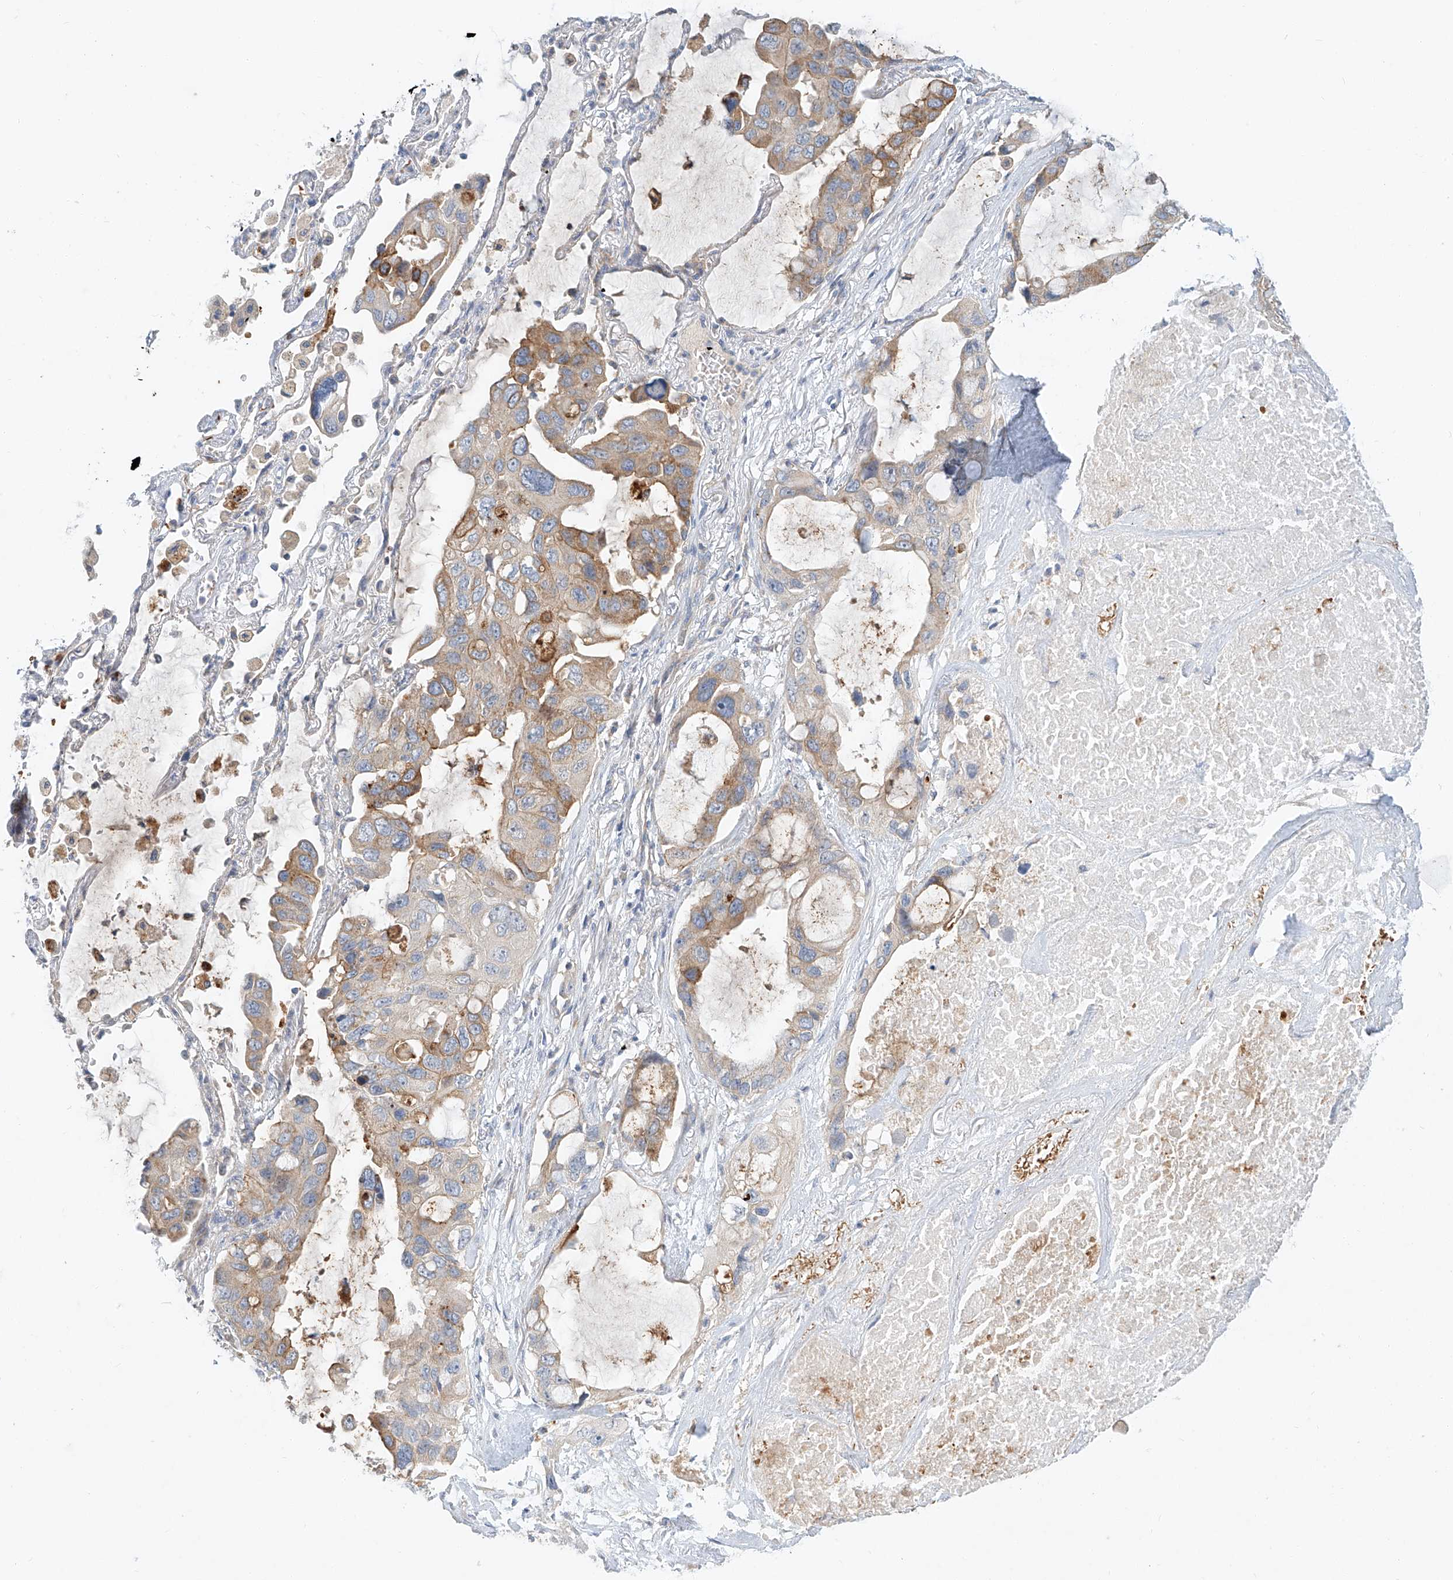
{"staining": {"intensity": "moderate", "quantity": ">75%", "location": "cytoplasmic/membranous"}, "tissue": "lung cancer", "cell_type": "Tumor cells", "image_type": "cancer", "snomed": [{"axis": "morphology", "description": "Squamous cell carcinoma, NOS"}, {"axis": "topography", "description": "Lung"}], "caption": "Protein expression analysis of human lung squamous cell carcinoma reveals moderate cytoplasmic/membranous expression in approximately >75% of tumor cells.", "gene": "SYTL3", "patient": {"sex": "female", "age": 73}}